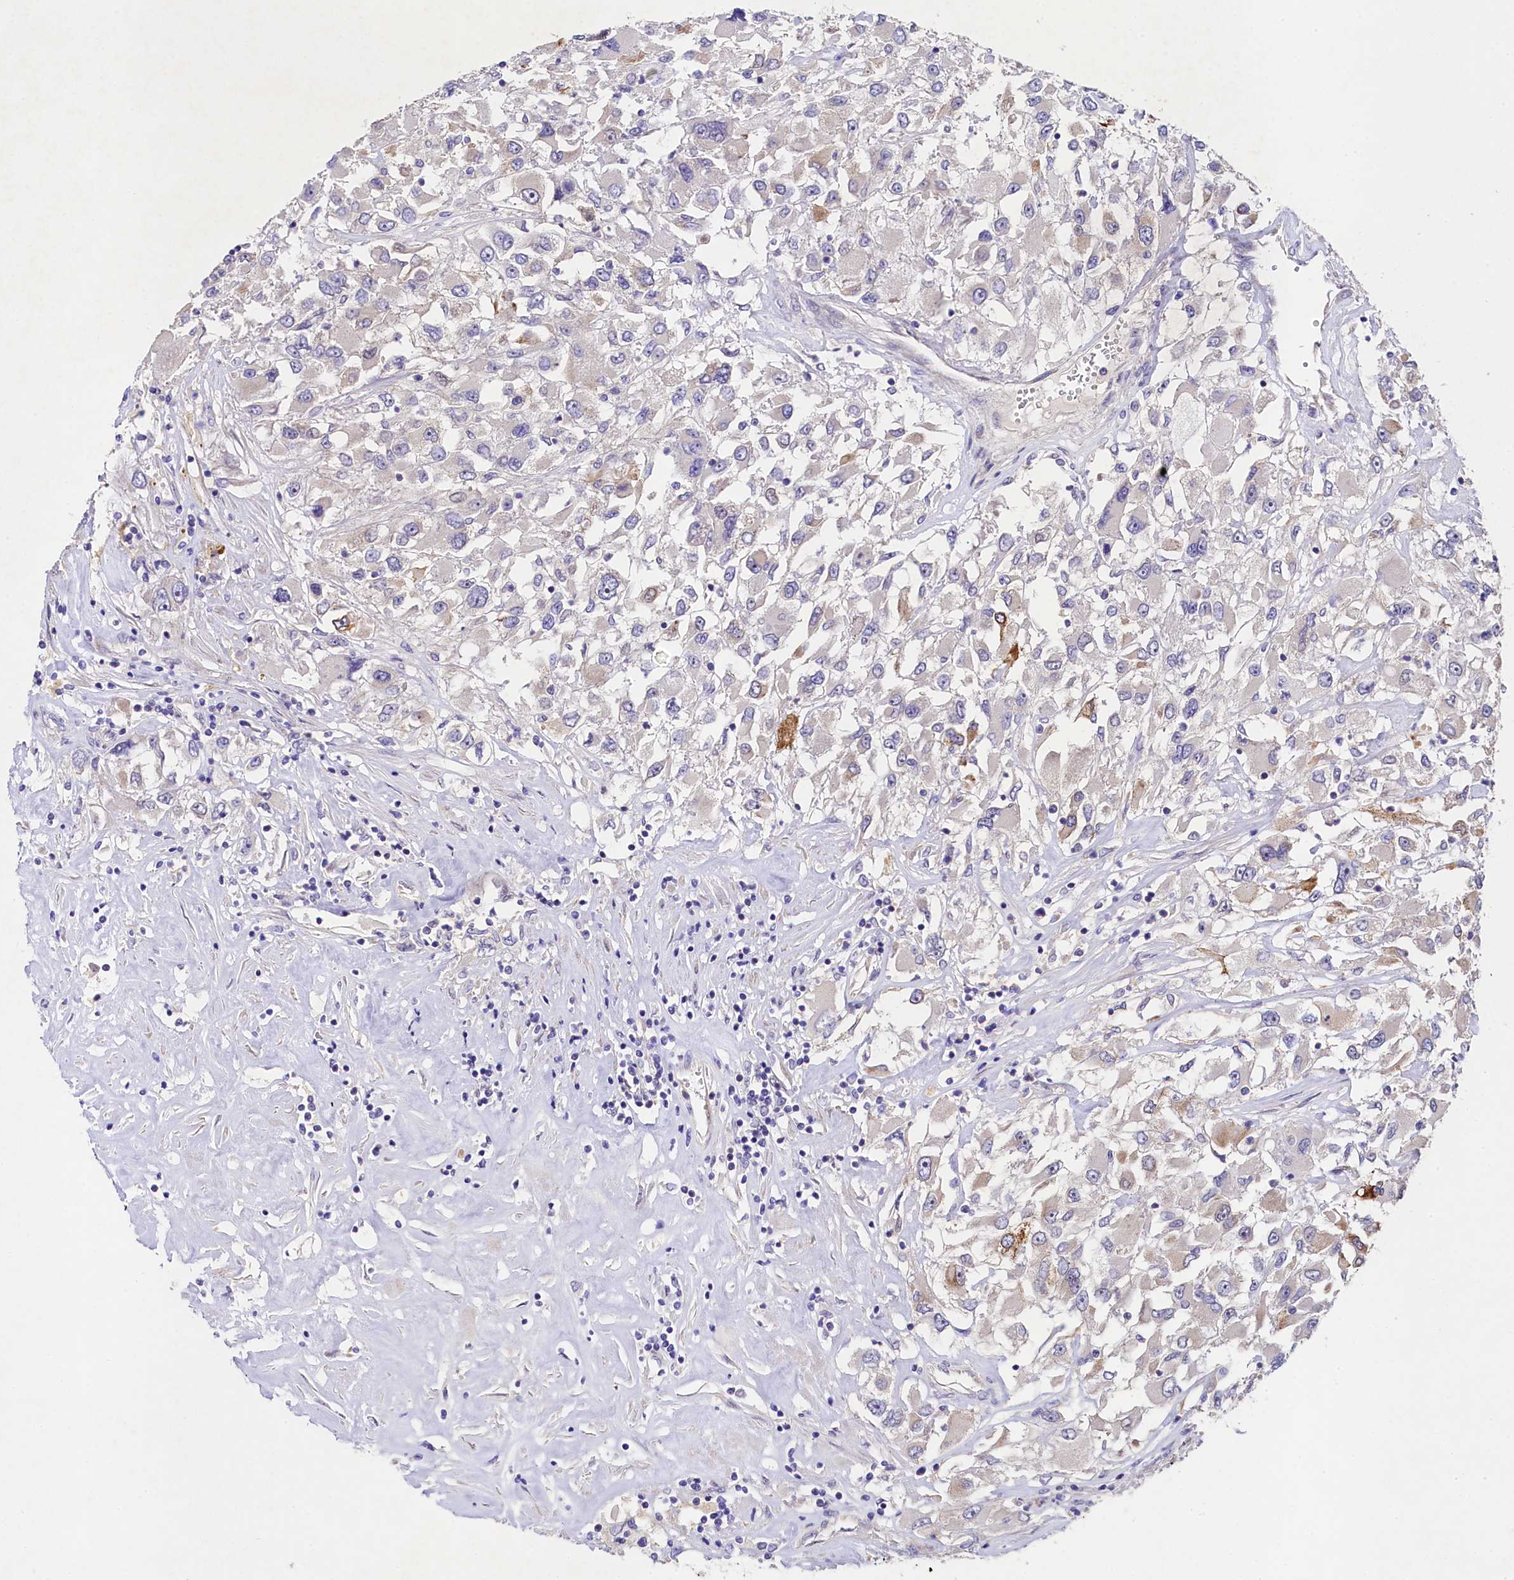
{"staining": {"intensity": "negative", "quantity": "none", "location": "none"}, "tissue": "renal cancer", "cell_type": "Tumor cells", "image_type": "cancer", "snomed": [{"axis": "morphology", "description": "Adenocarcinoma, NOS"}, {"axis": "topography", "description": "Kidney"}], "caption": "The image shows no significant staining in tumor cells of adenocarcinoma (renal).", "gene": "FXYD6", "patient": {"sex": "female", "age": 52}}